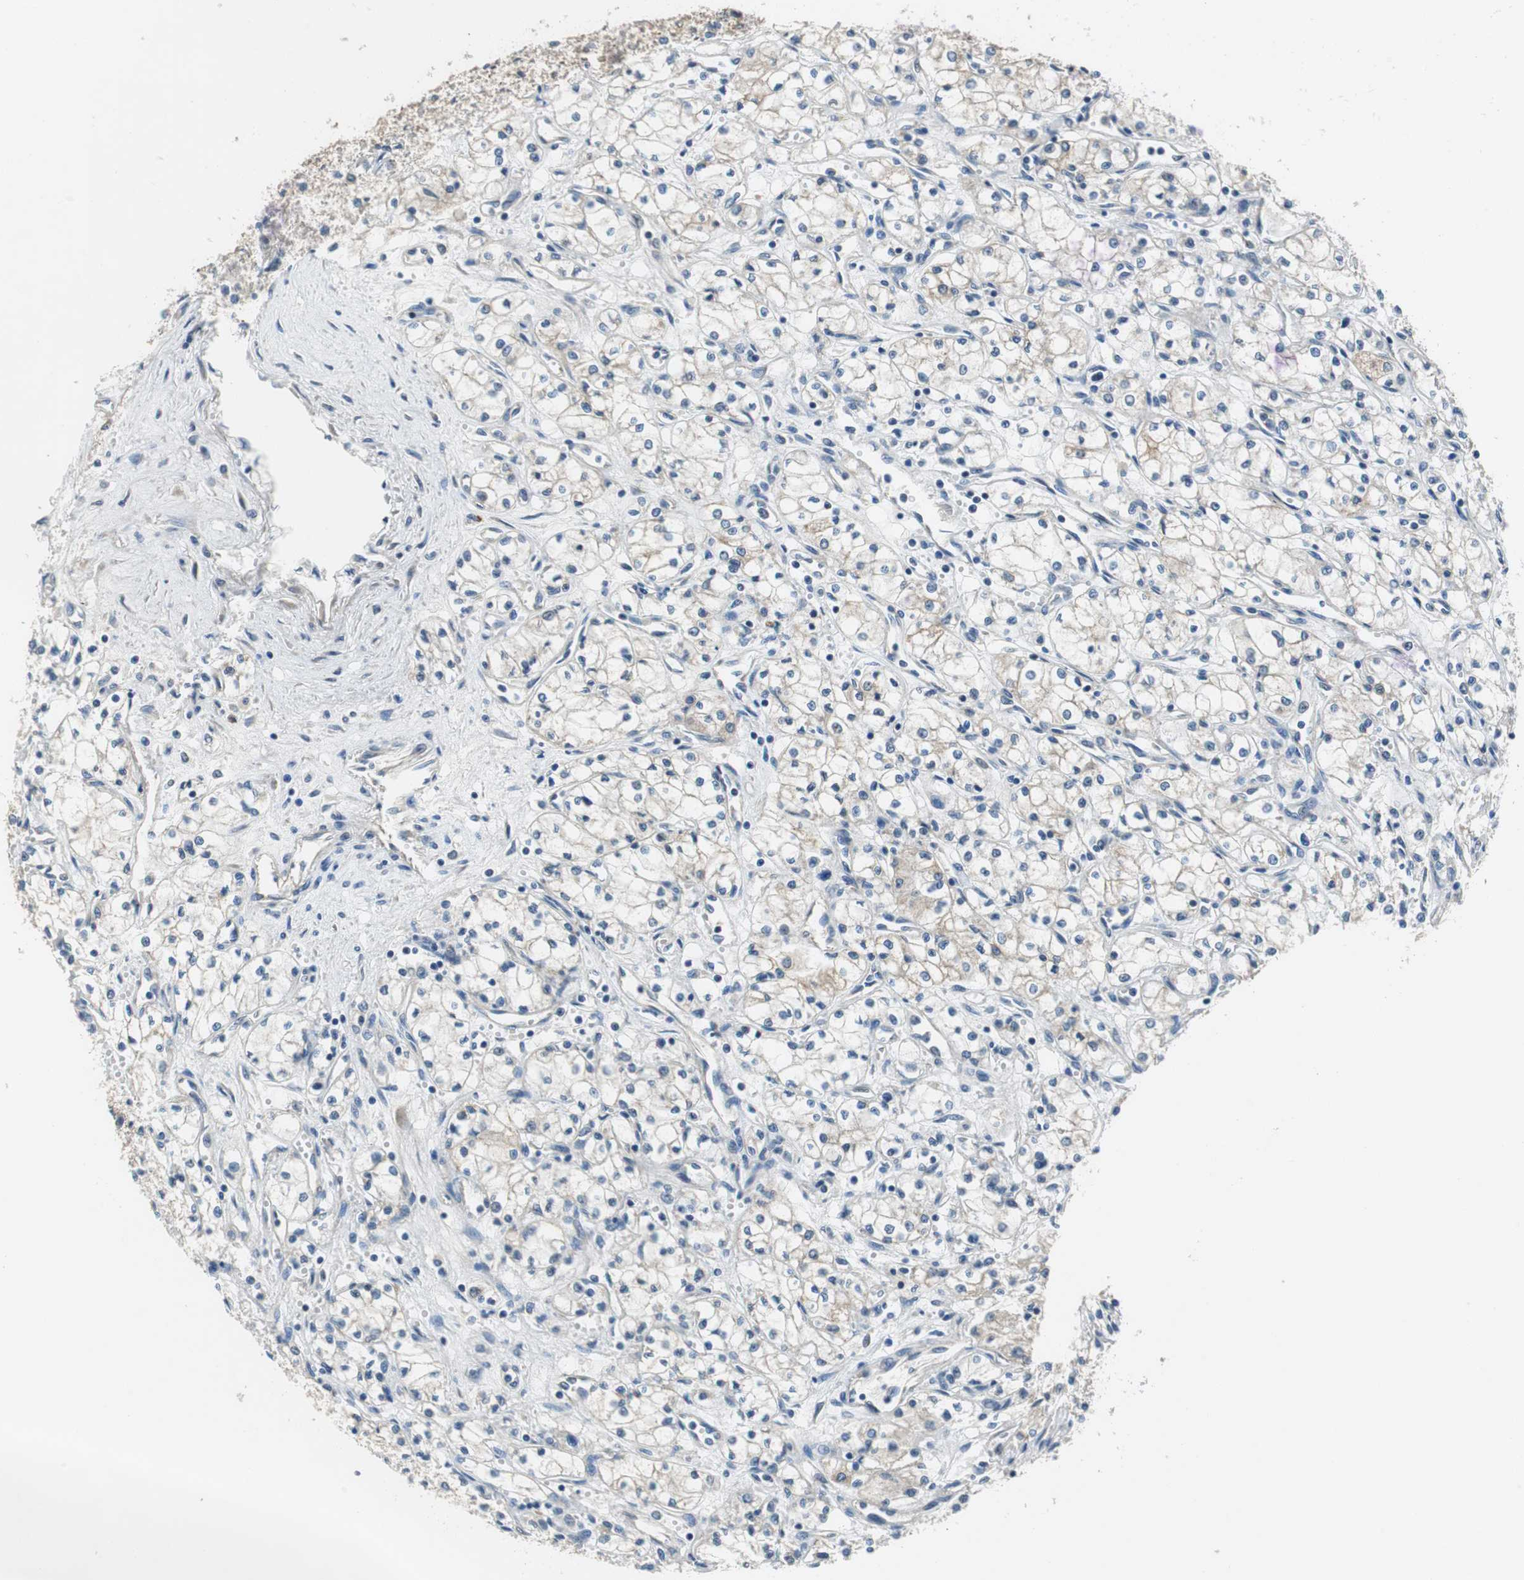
{"staining": {"intensity": "negative", "quantity": "none", "location": "none"}, "tissue": "renal cancer", "cell_type": "Tumor cells", "image_type": "cancer", "snomed": [{"axis": "morphology", "description": "Normal tissue, NOS"}, {"axis": "morphology", "description": "Adenocarcinoma, NOS"}, {"axis": "topography", "description": "Kidney"}], "caption": "The photomicrograph demonstrates no significant positivity in tumor cells of adenocarcinoma (renal).", "gene": "FADS2", "patient": {"sex": "male", "age": 59}}